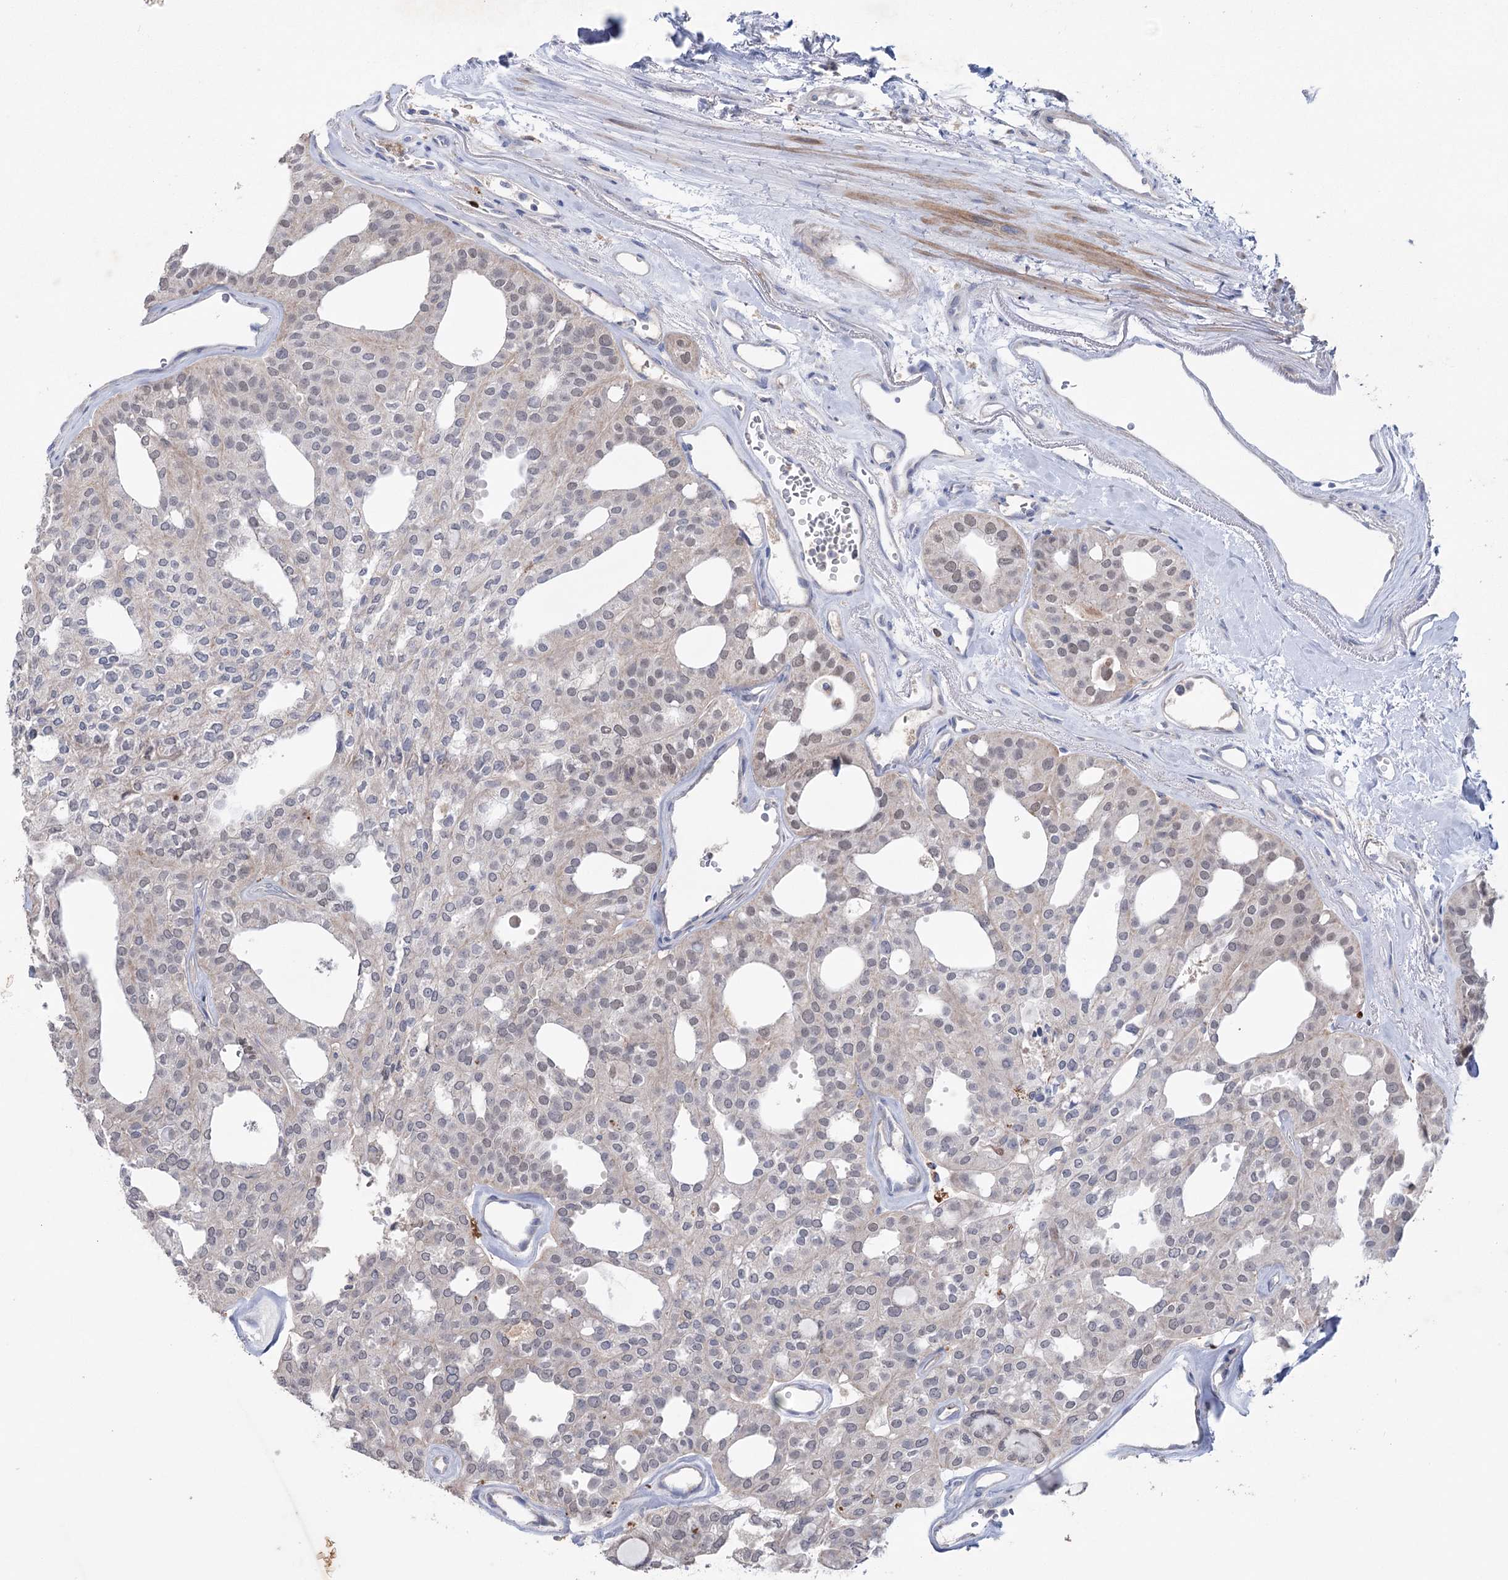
{"staining": {"intensity": "negative", "quantity": "none", "location": "none"}, "tissue": "thyroid cancer", "cell_type": "Tumor cells", "image_type": "cancer", "snomed": [{"axis": "morphology", "description": "Follicular adenoma carcinoma, NOS"}, {"axis": "topography", "description": "Thyroid gland"}], "caption": "Immunohistochemistry (IHC) of human thyroid cancer reveals no expression in tumor cells.", "gene": "MTCH2", "patient": {"sex": "male", "age": 75}}